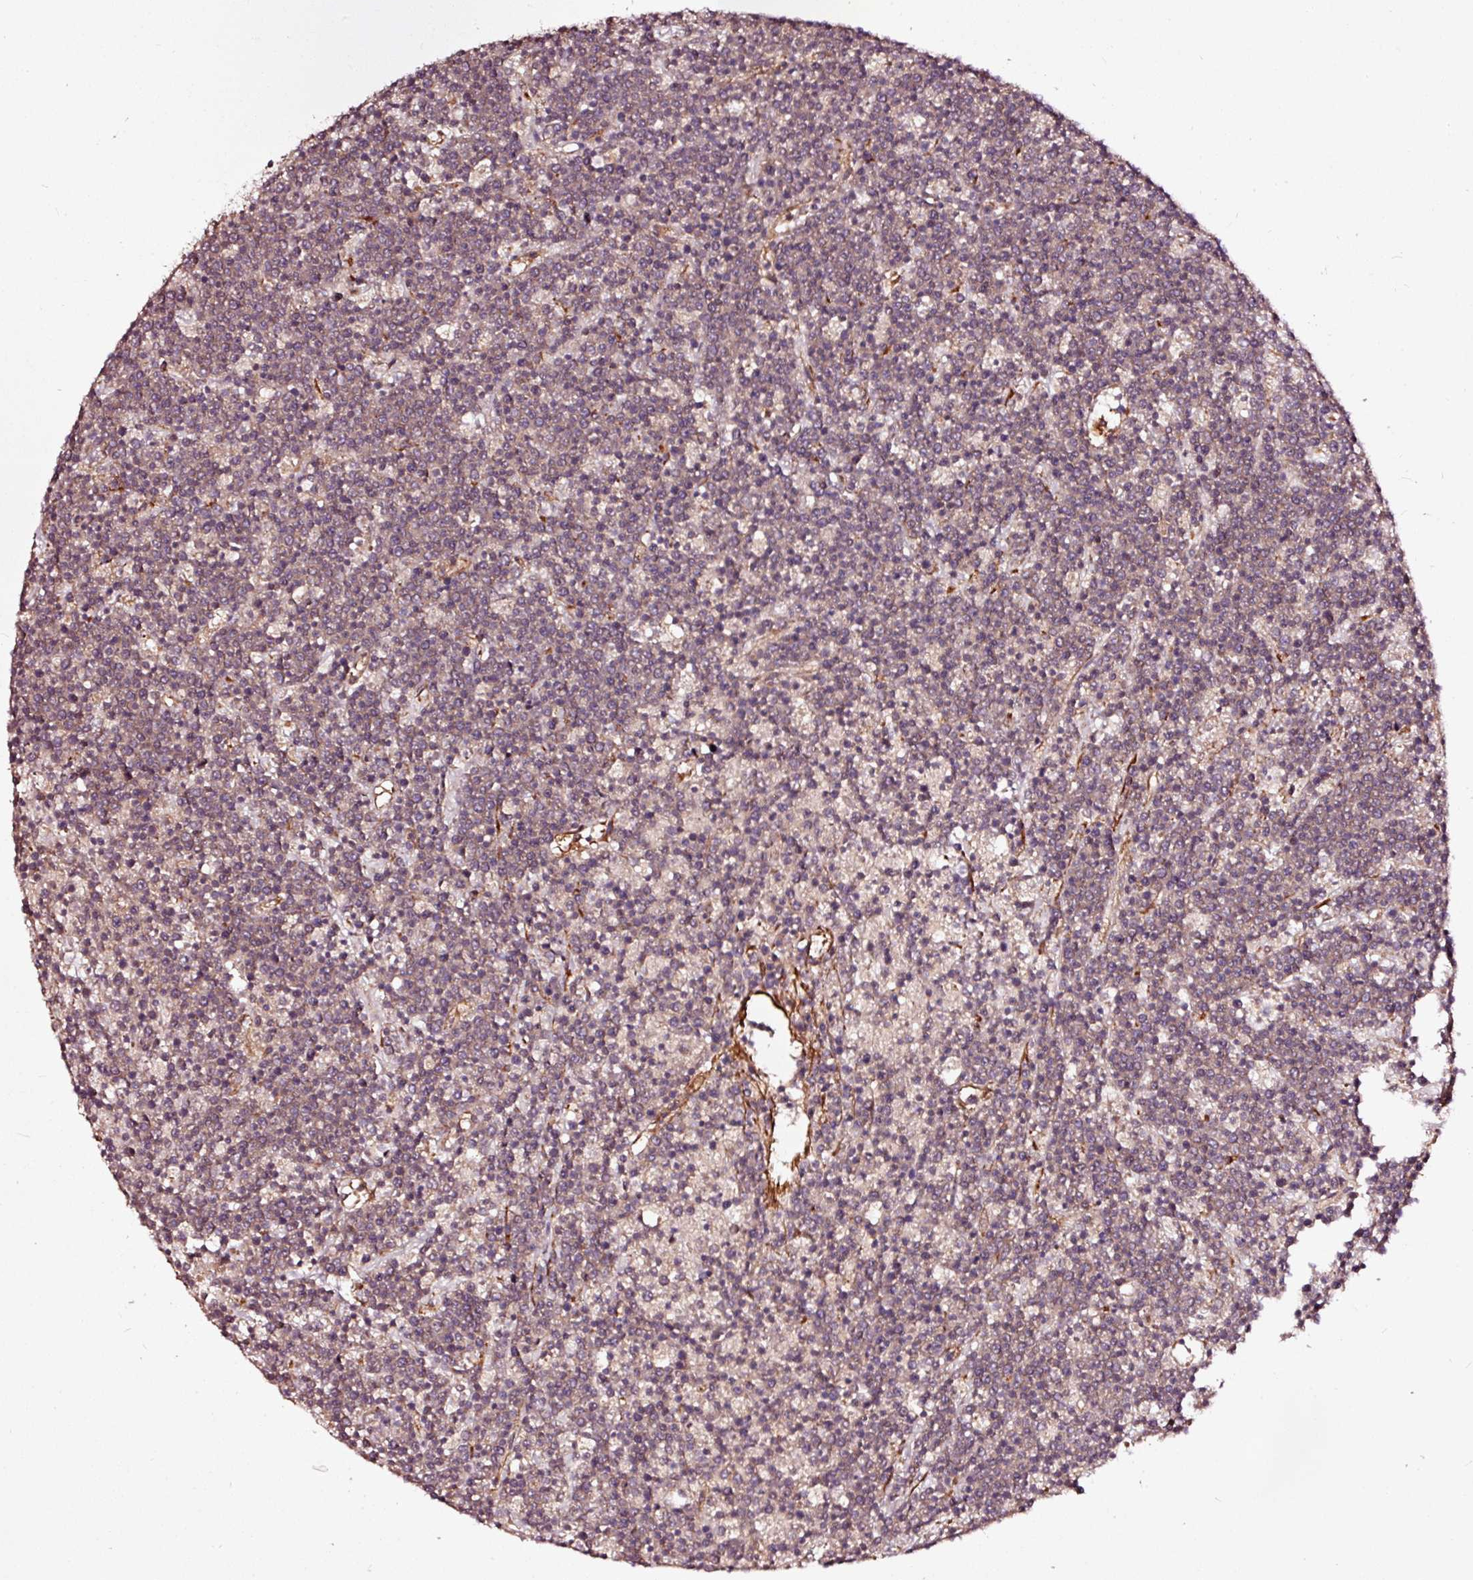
{"staining": {"intensity": "weak", "quantity": "<25%", "location": "nuclear"}, "tissue": "lymphoma", "cell_type": "Tumor cells", "image_type": "cancer", "snomed": [{"axis": "morphology", "description": "Malignant lymphoma, non-Hodgkin's type, High grade"}, {"axis": "topography", "description": "Ovary"}], "caption": "High power microscopy photomicrograph of an immunohistochemistry (IHC) image of high-grade malignant lymphoma, non-Hodgkin's type, revealing no significant staining in tumor cells. The staining is performed using DAB (3,3'-diaminobenzidine) brown chromogen with nuclei counter-stained in using hematoxylin.", "gene": "TPM1", "patient": {"sex": "female", "age": 56}}